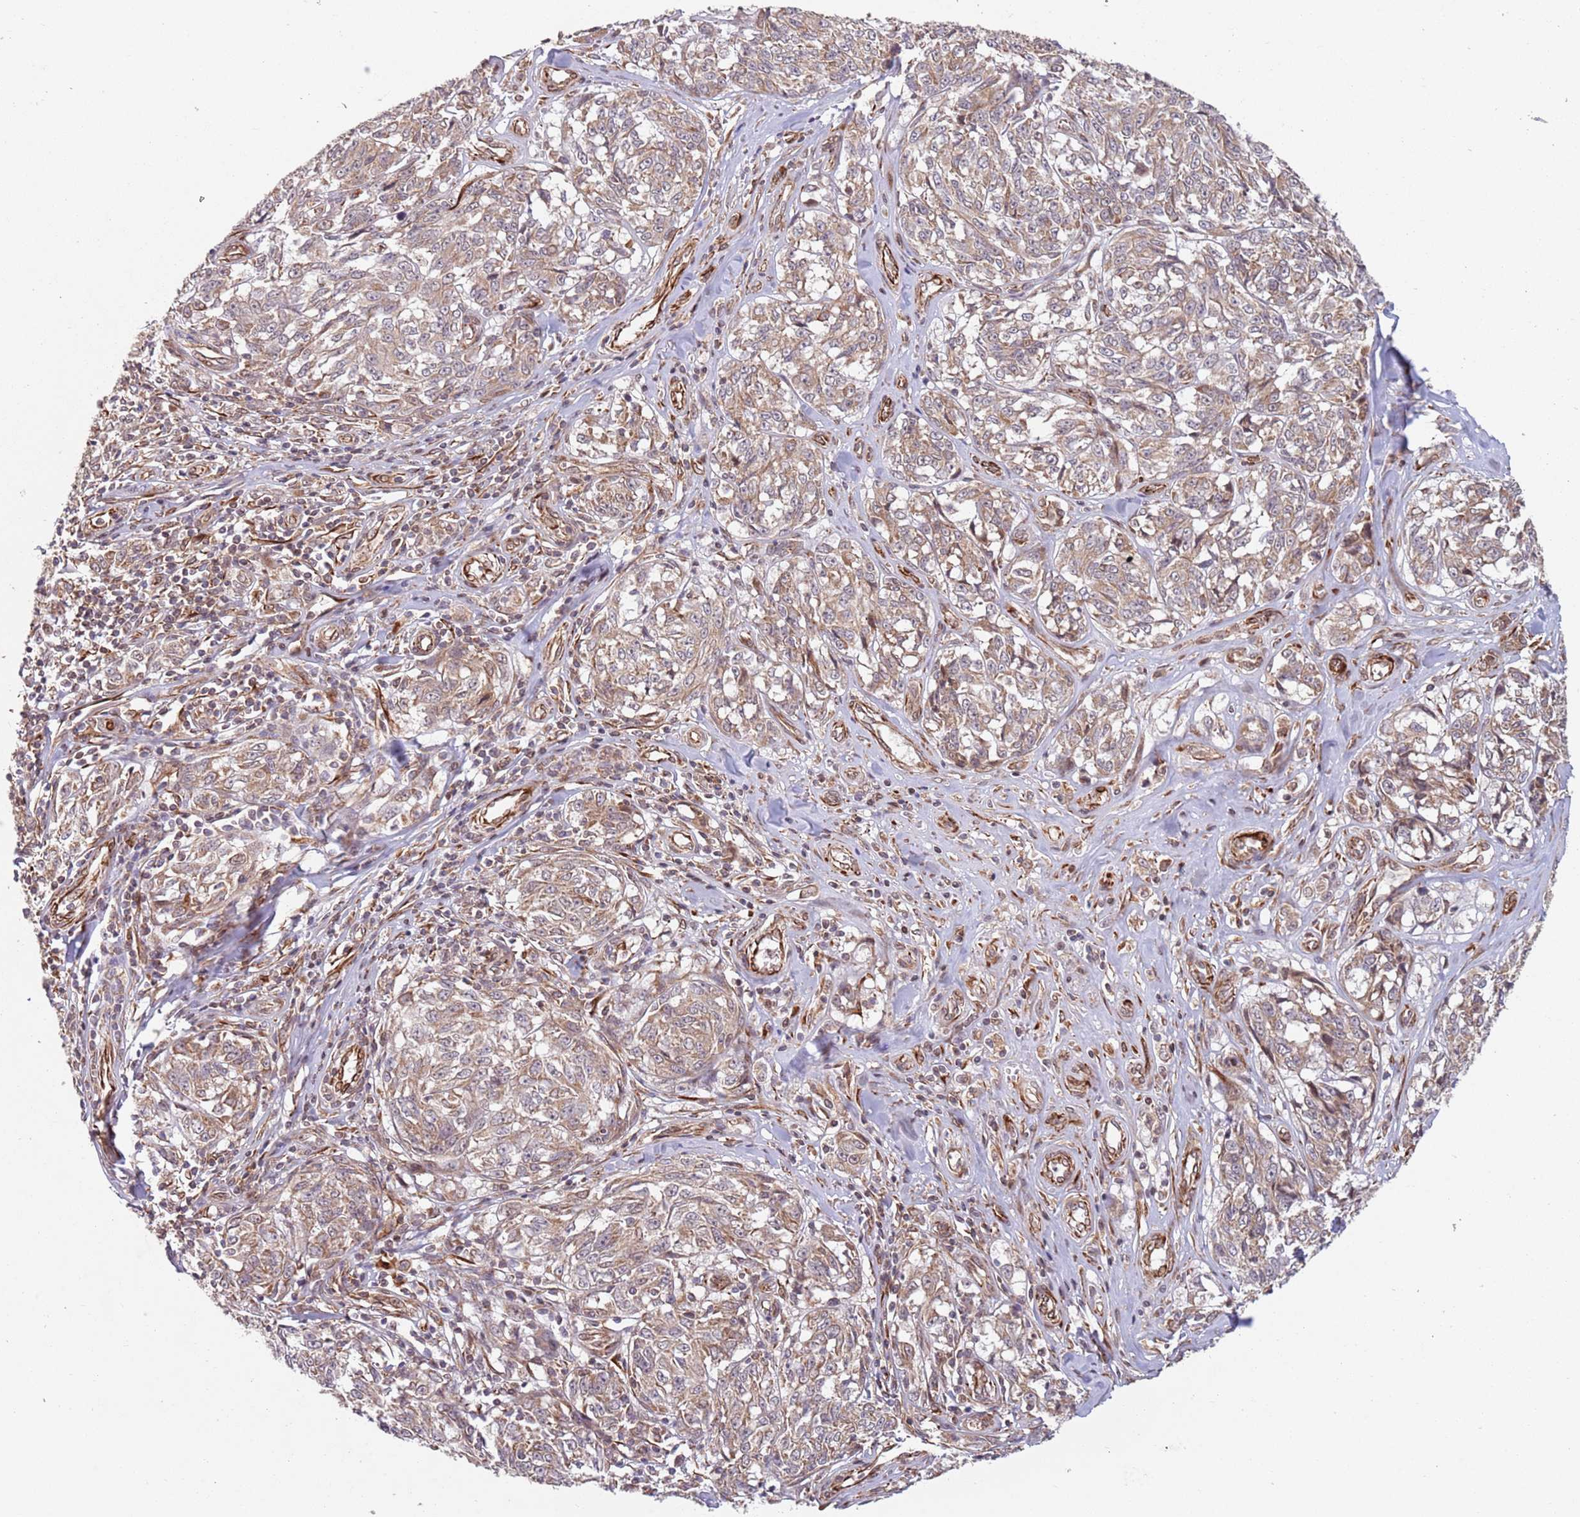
{"staining": {"intensity": "weak", "quantity": "25%-75%", "location": "cytoplasmic/membranous"}, "tissue": "melanoma", "cell_type": "Tumor cells", "image_type": "cancer", "snomed": [{"axis": "morphology", "description": "Normal tissue, NOS"}, {"axis": "morphology", "description": "Malignant melanoma, NOS"}, {"axis": "topography", "description": "Skin"}], "caption": "Immunohistochemistry of human melanoma demonstrates low levels of weak cytoplasmic/membranous expression in approximately 25%-75% of tumor cells. (DAB (3,3'-diaminobenzidine) IHC, brown staining for protein, blue staining for nuclei).", "gene": "CHD9", "patient": {"sex": "female", "age": 64}}